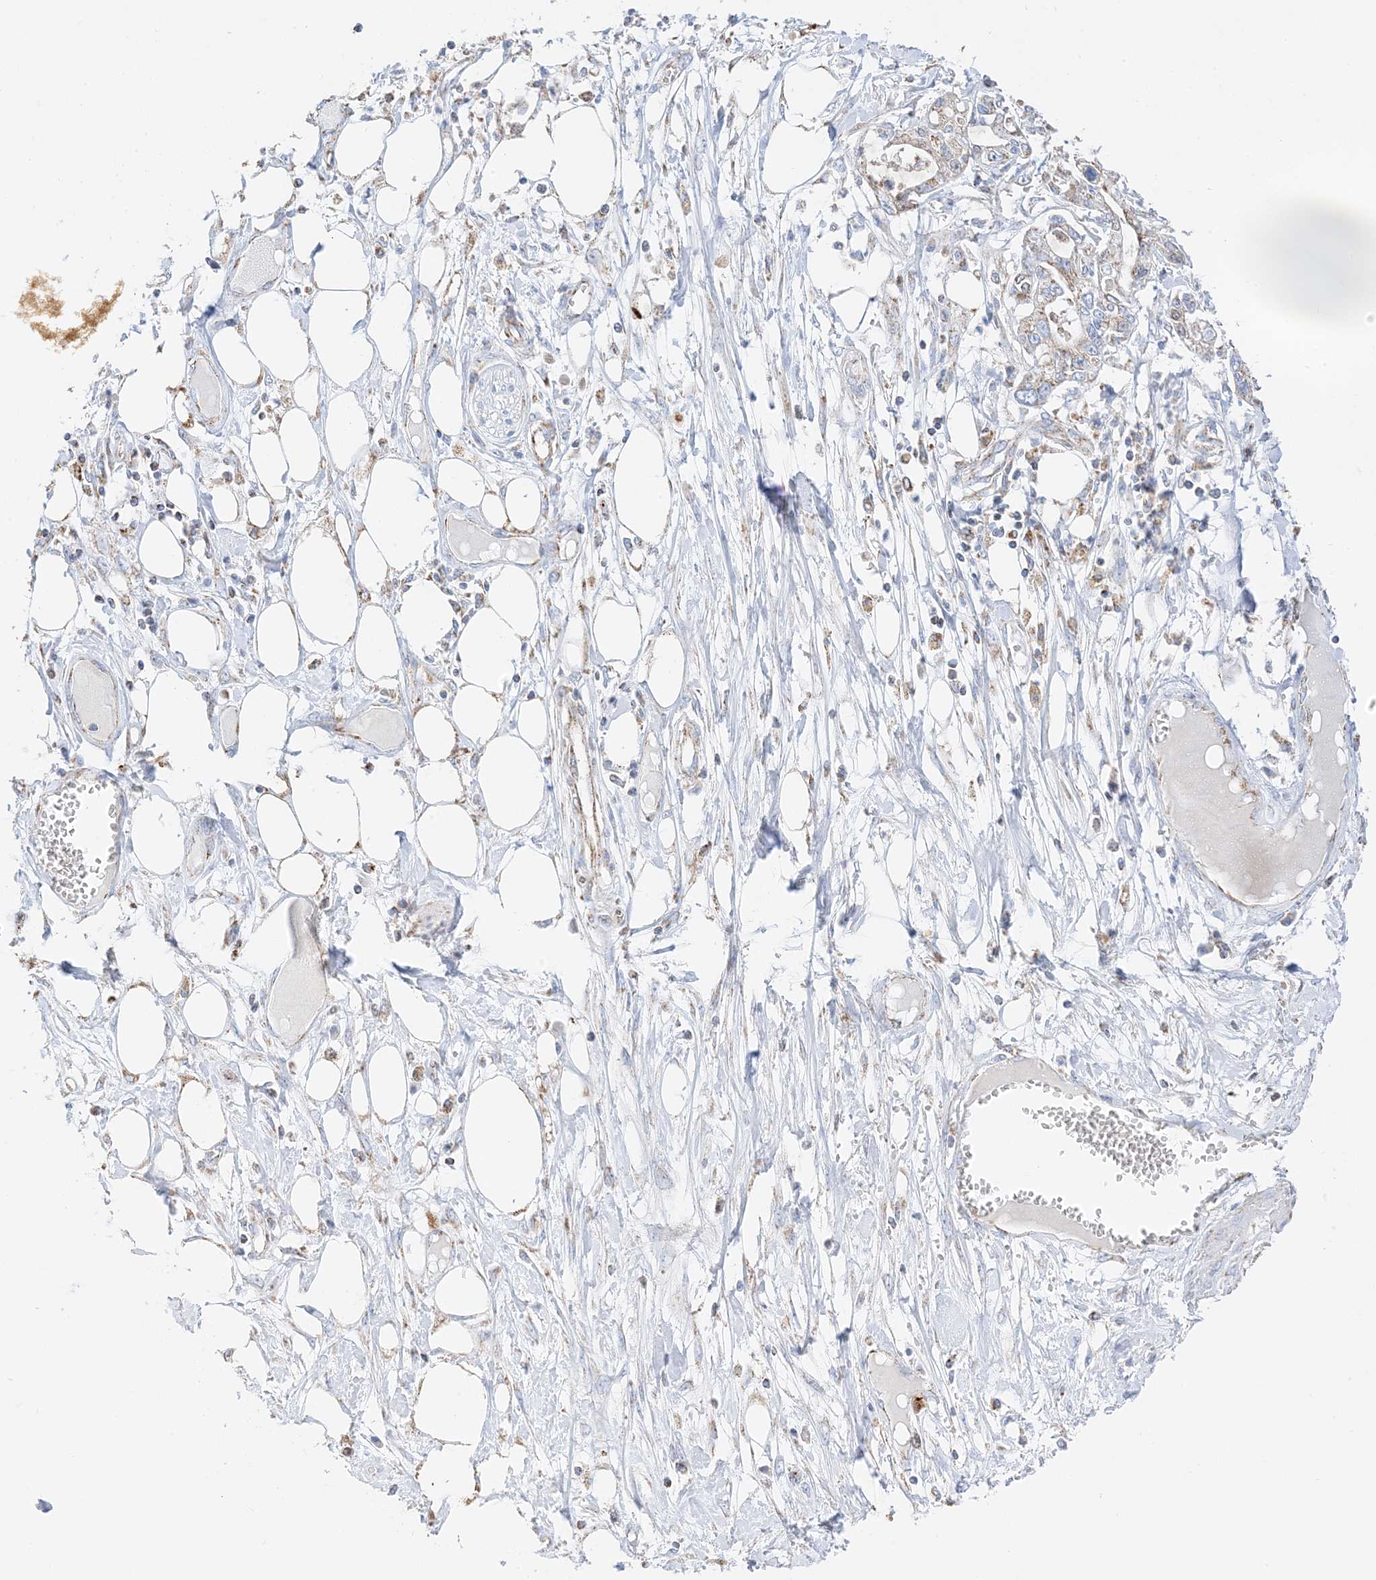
{"staining": {"intensity": "moderate", "quantity": ">75%", "location": "cytoplasmic/membranous"}, "tissue": "pancreatic cancer", "cell_type": "Tumor cells", "image_type": "cancer", "snomed": [{"axis": "morphology", "description": "Adenocarcinoma, NOS"}, {"axis": "topography", "description": "Pancreas"}], "caption": "Human pancreatic cancer (adenocarcinoma) stained with a protein marker demonstrates moderate staining in tumor cells.", "gene": "CAPN13", "patient": {"sex": "male", "age": 68}}